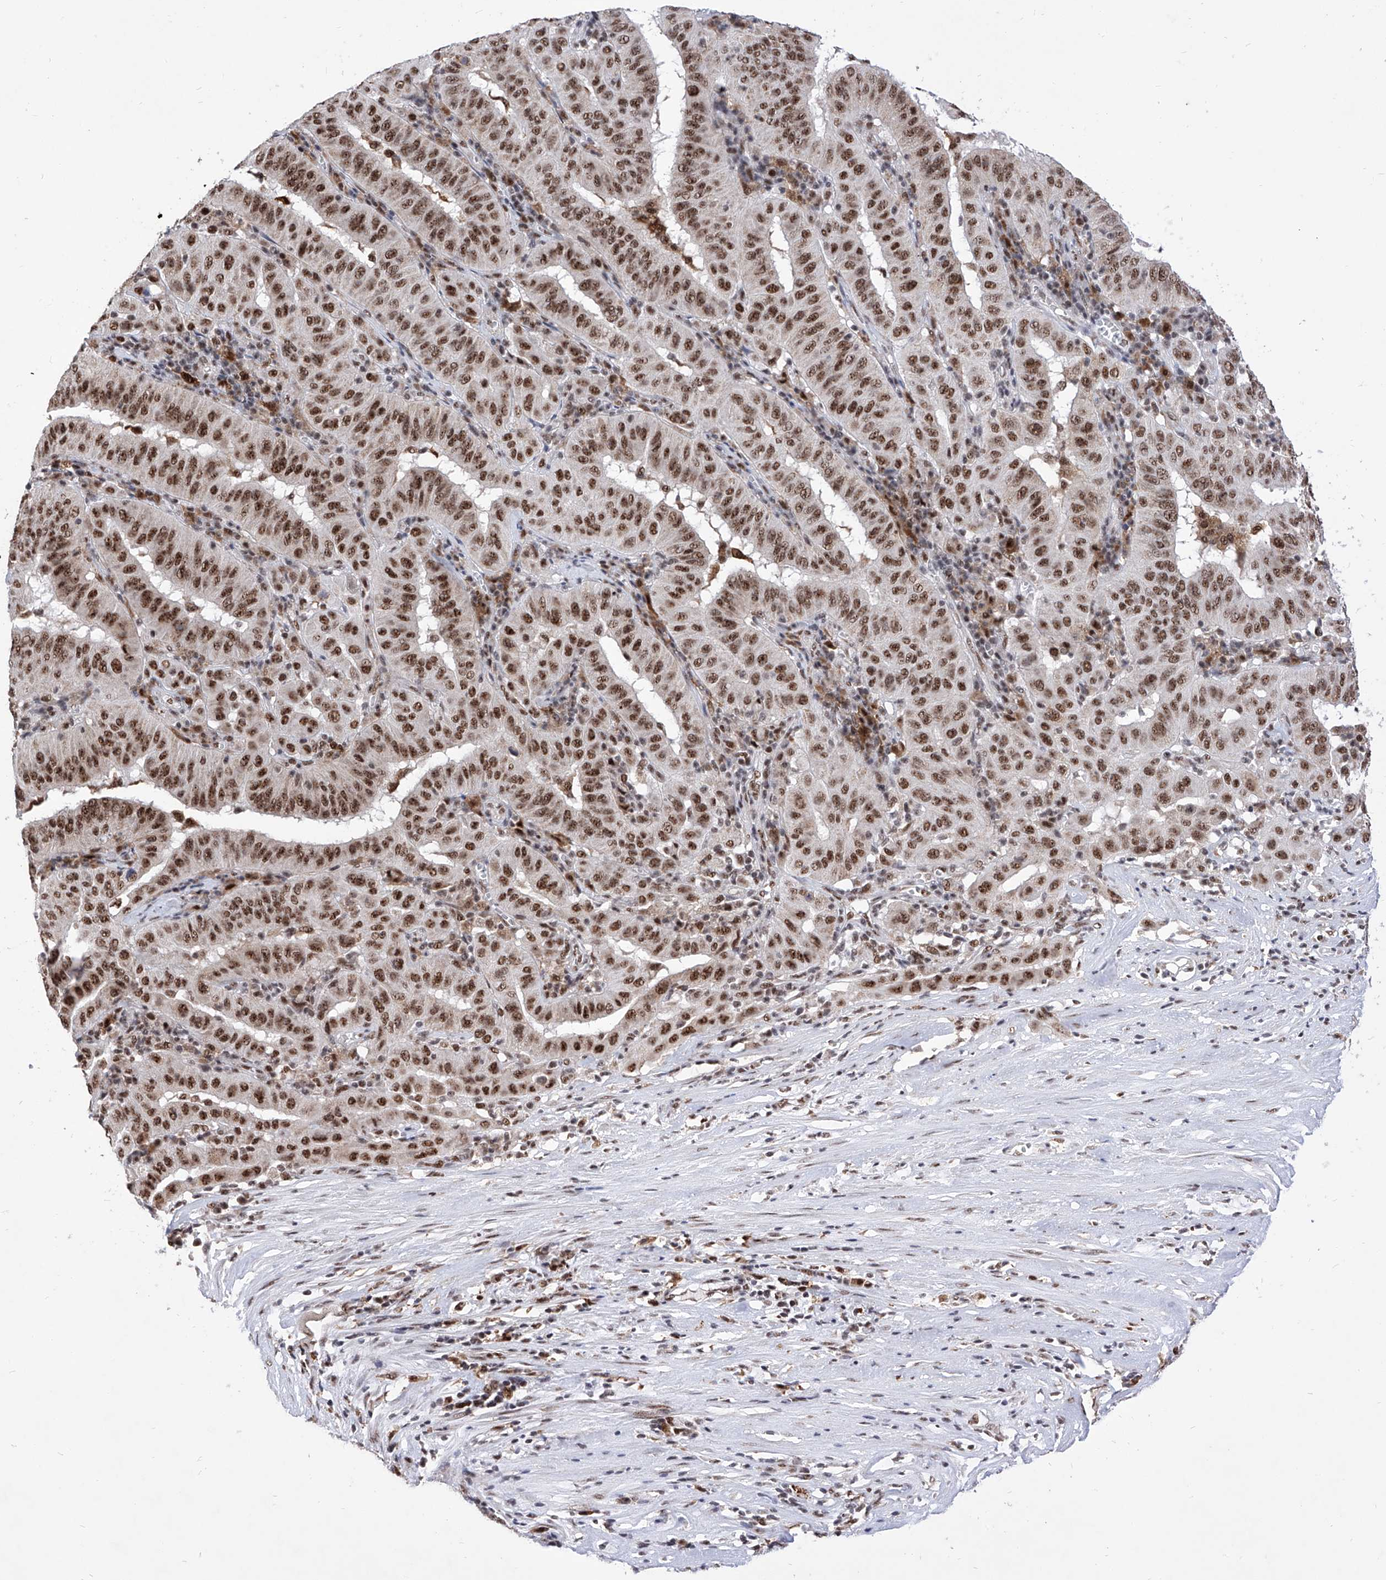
{"staining": {"intensity": "moderate", "quantity": ">75%", "location": "nuclear"}, "tissue": "pancreatic cancer", "cell_type": "Tumor cells", "image_type": "cancer", "snomed": [{"axis": "morphology", "description": "Adenocarcinoma, NOS"}, {"axis": "topography", "description": "Pancreas"}], "caption": "DAB (3,3'-diaminobenzidine) immunohistochemical staining of human pancreatic adenocarcinoma reveals moderate nuclear protein expression in approximately >75% of tumor cells.", "gene": "PHF5A", "patient": {"sex": "male", "age": 63}}